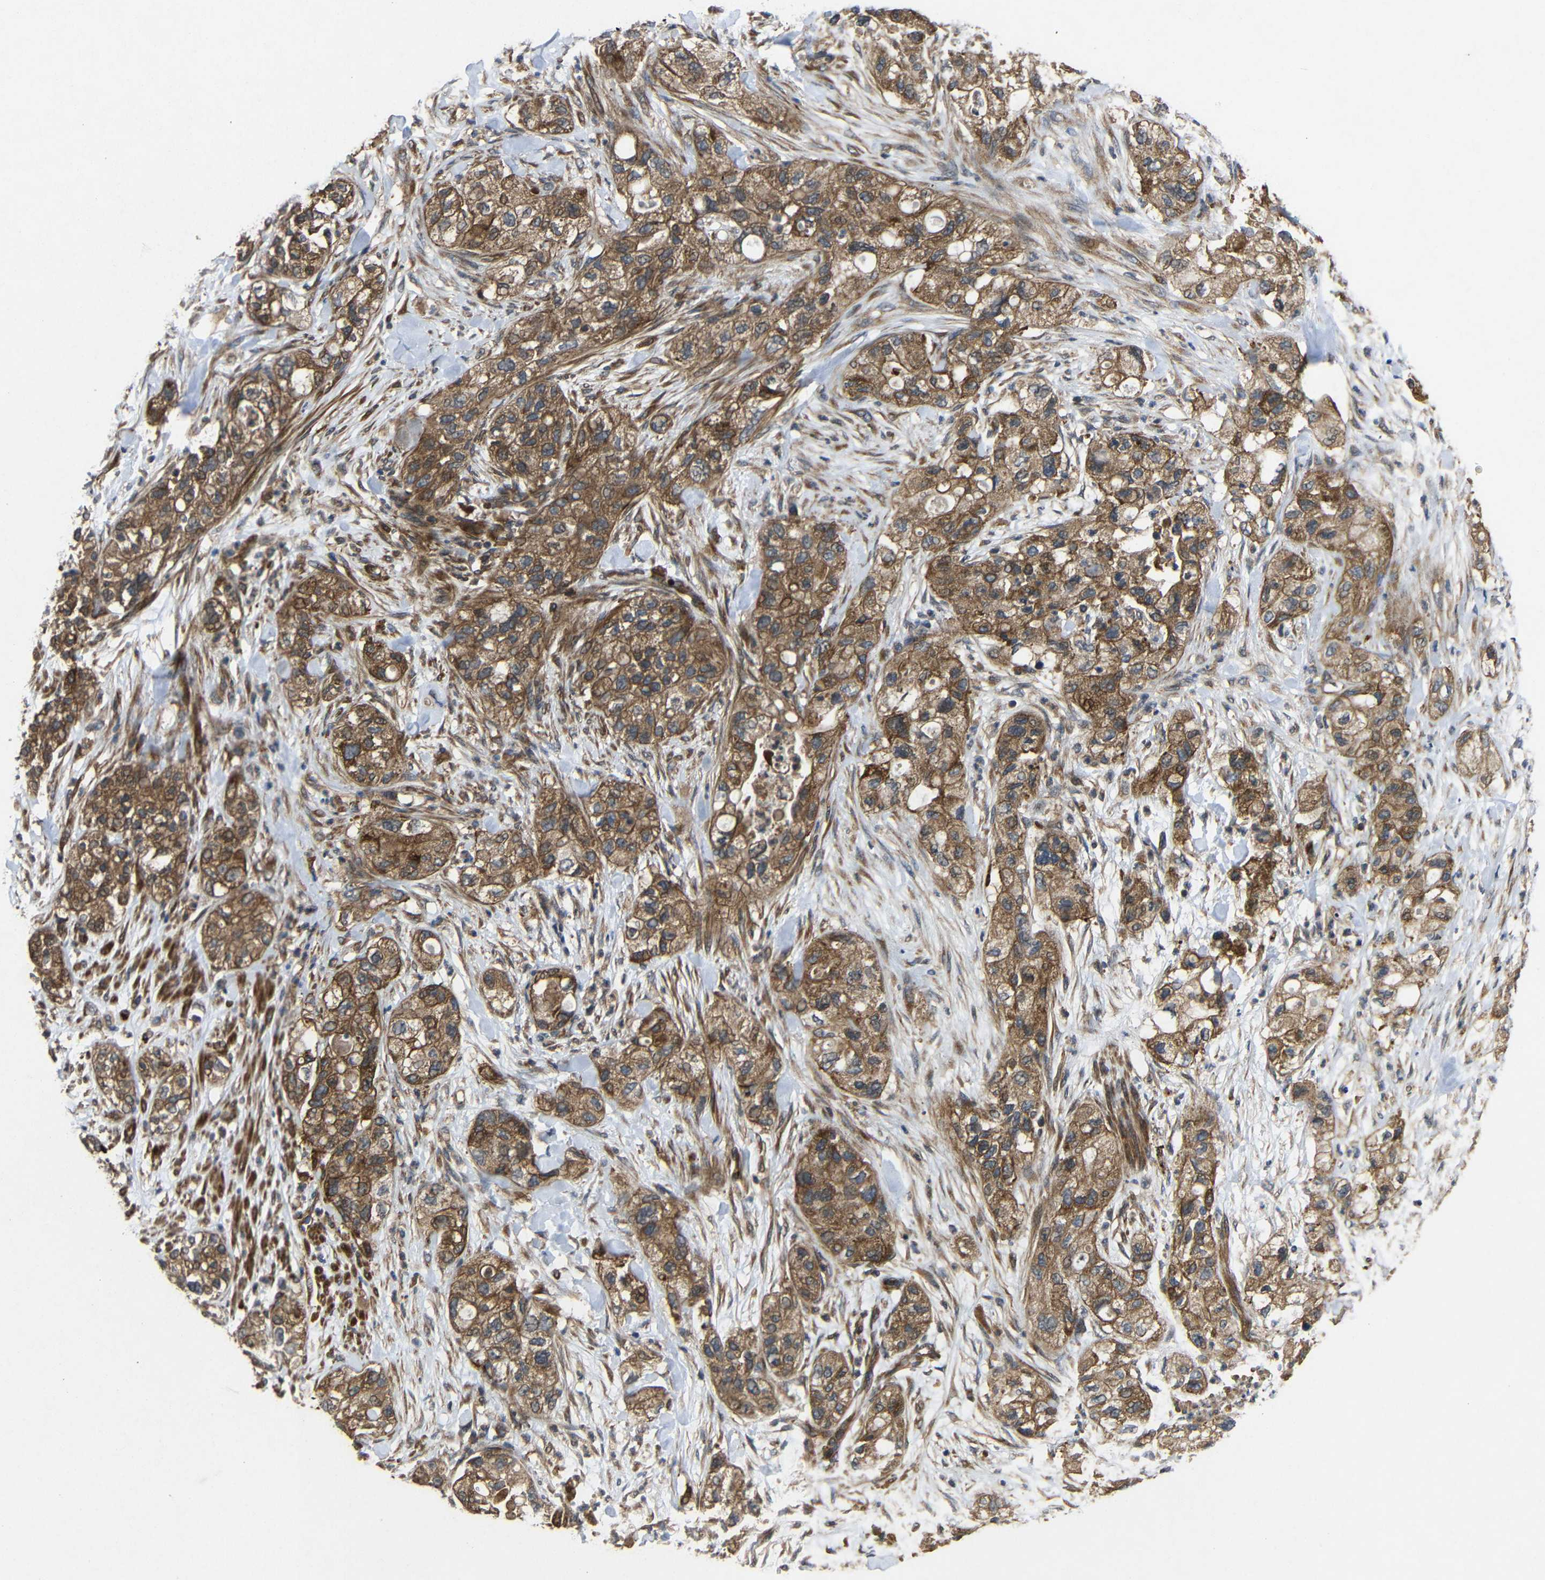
{"staining": {"intensity": "moderate", "quantity": ">75%", "location": "cytoplasmic/membranous"}, "tissue": "pancreatic cancer", "cell_type": "Tumor cells", "image_type": "cancer", "snomed": [{"axis": "morphology", "description": "Adenocarcinoma, NOS"}, {"axis": "topography", "description": "Pancreas"}], "caption": "Pancreatic adenocarcinoma was stained to show a protein in brown. There is medium levels of moderate cytoplasmic/membranous positivity in approximately >75% of tumor cells.", "gene": "EIF2S1", "patient": {"sex": "female", "age": 78}}